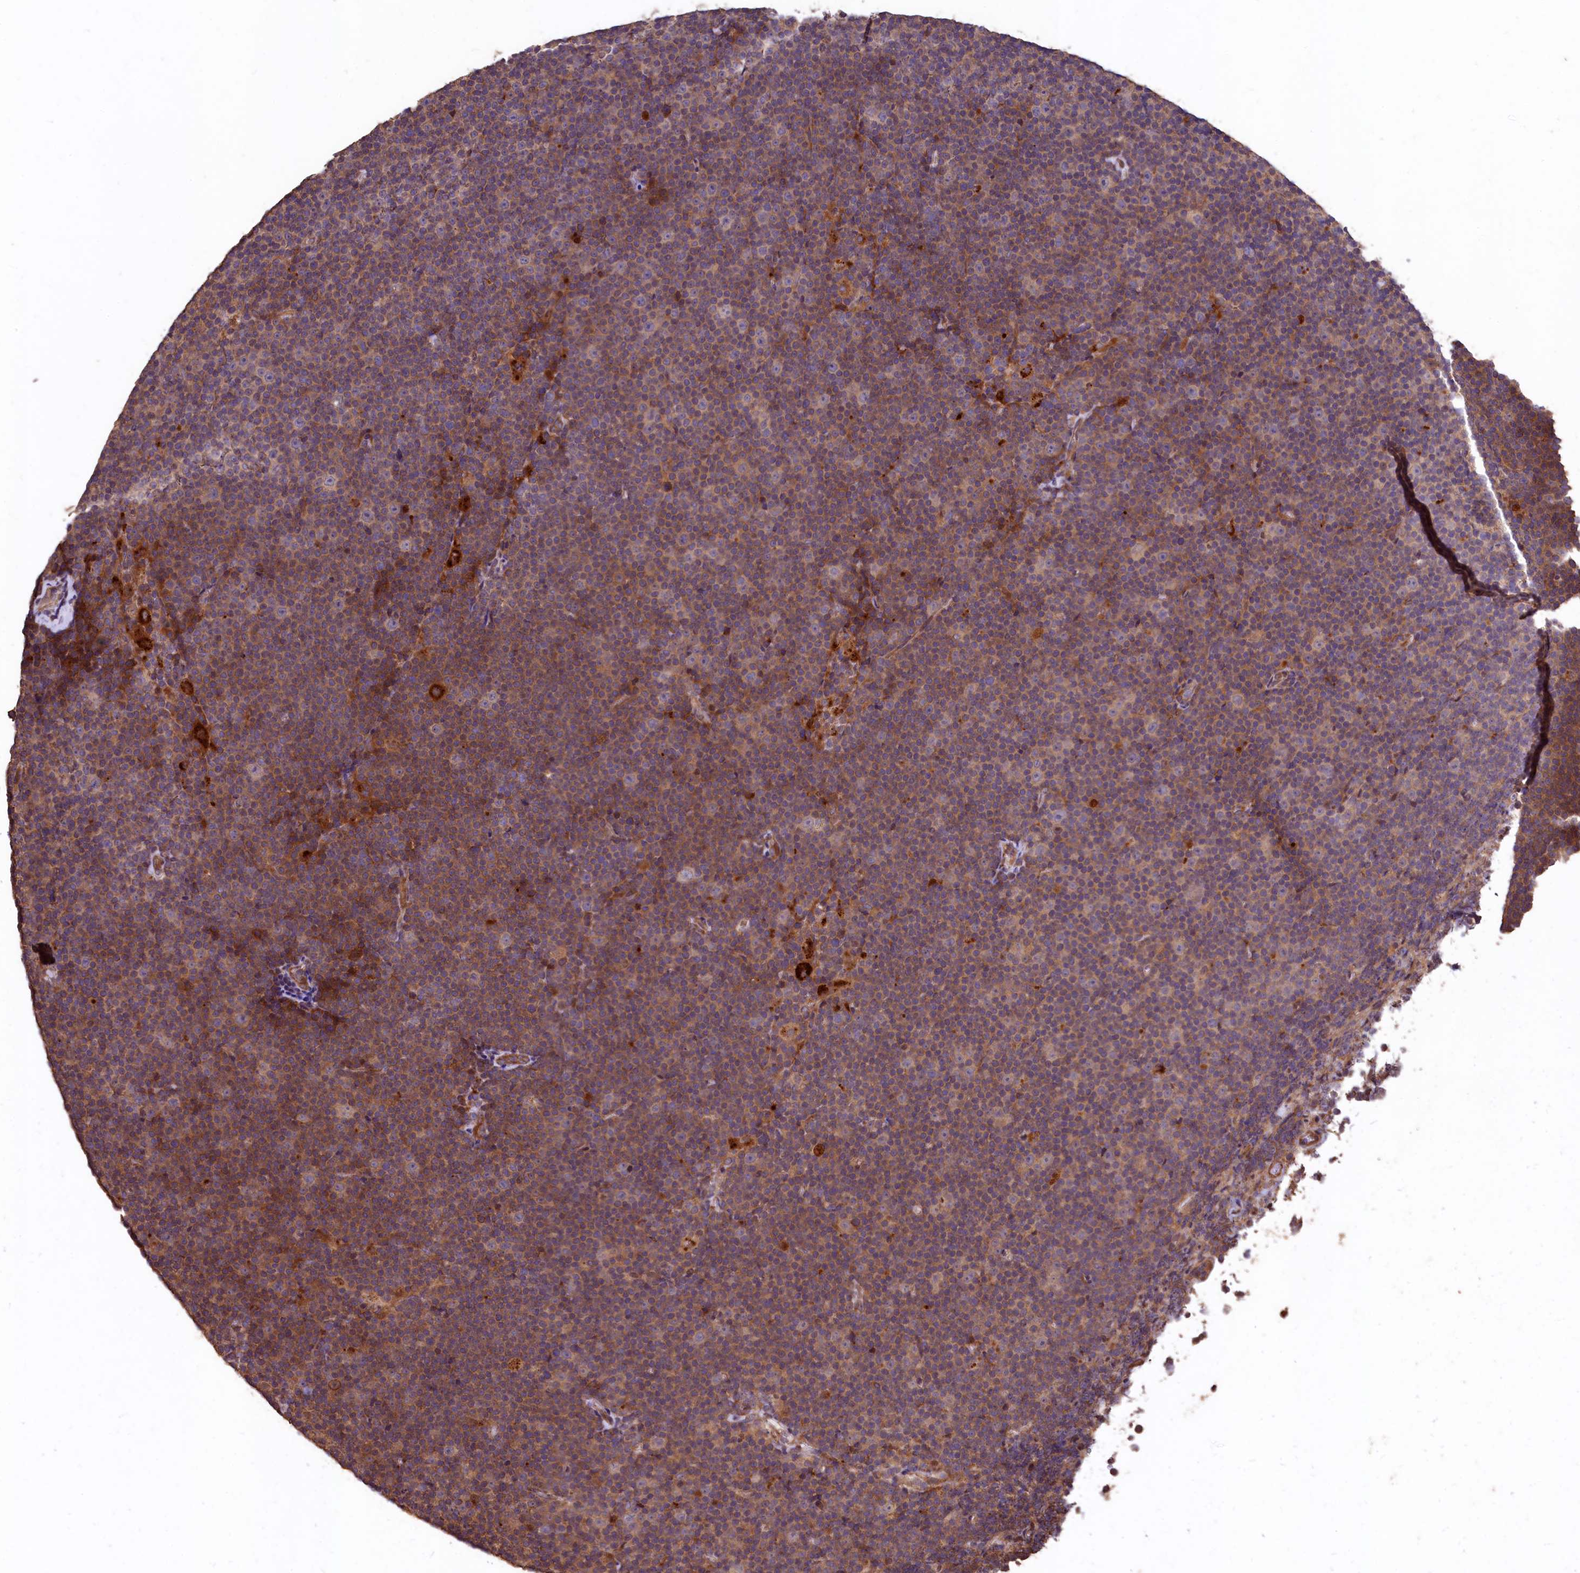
{"staining": {"intensity": "moderate", "quantity": "<25%", "location": "cytoplasmic/membranous"}, "tissue": "lymphoma", "cell_type": "Tumor cells", "image_type": "cancer", "snomed": [{"axis": "morphology", "description": "Malignant lymphoma, non-Hodgkin's type, Low grade"}, {"axis": "topography", "description": "Lymph node"}], "caption": "Brown immunohistochemical staining in low-grade malignant lymphoma, non-Hodgkin's type displays moderate cytoplasmic/membranous positivity in about <25% of tumor cells.", "gene": "TMEM98", "patient": {"sex": "female", "age": 67}}